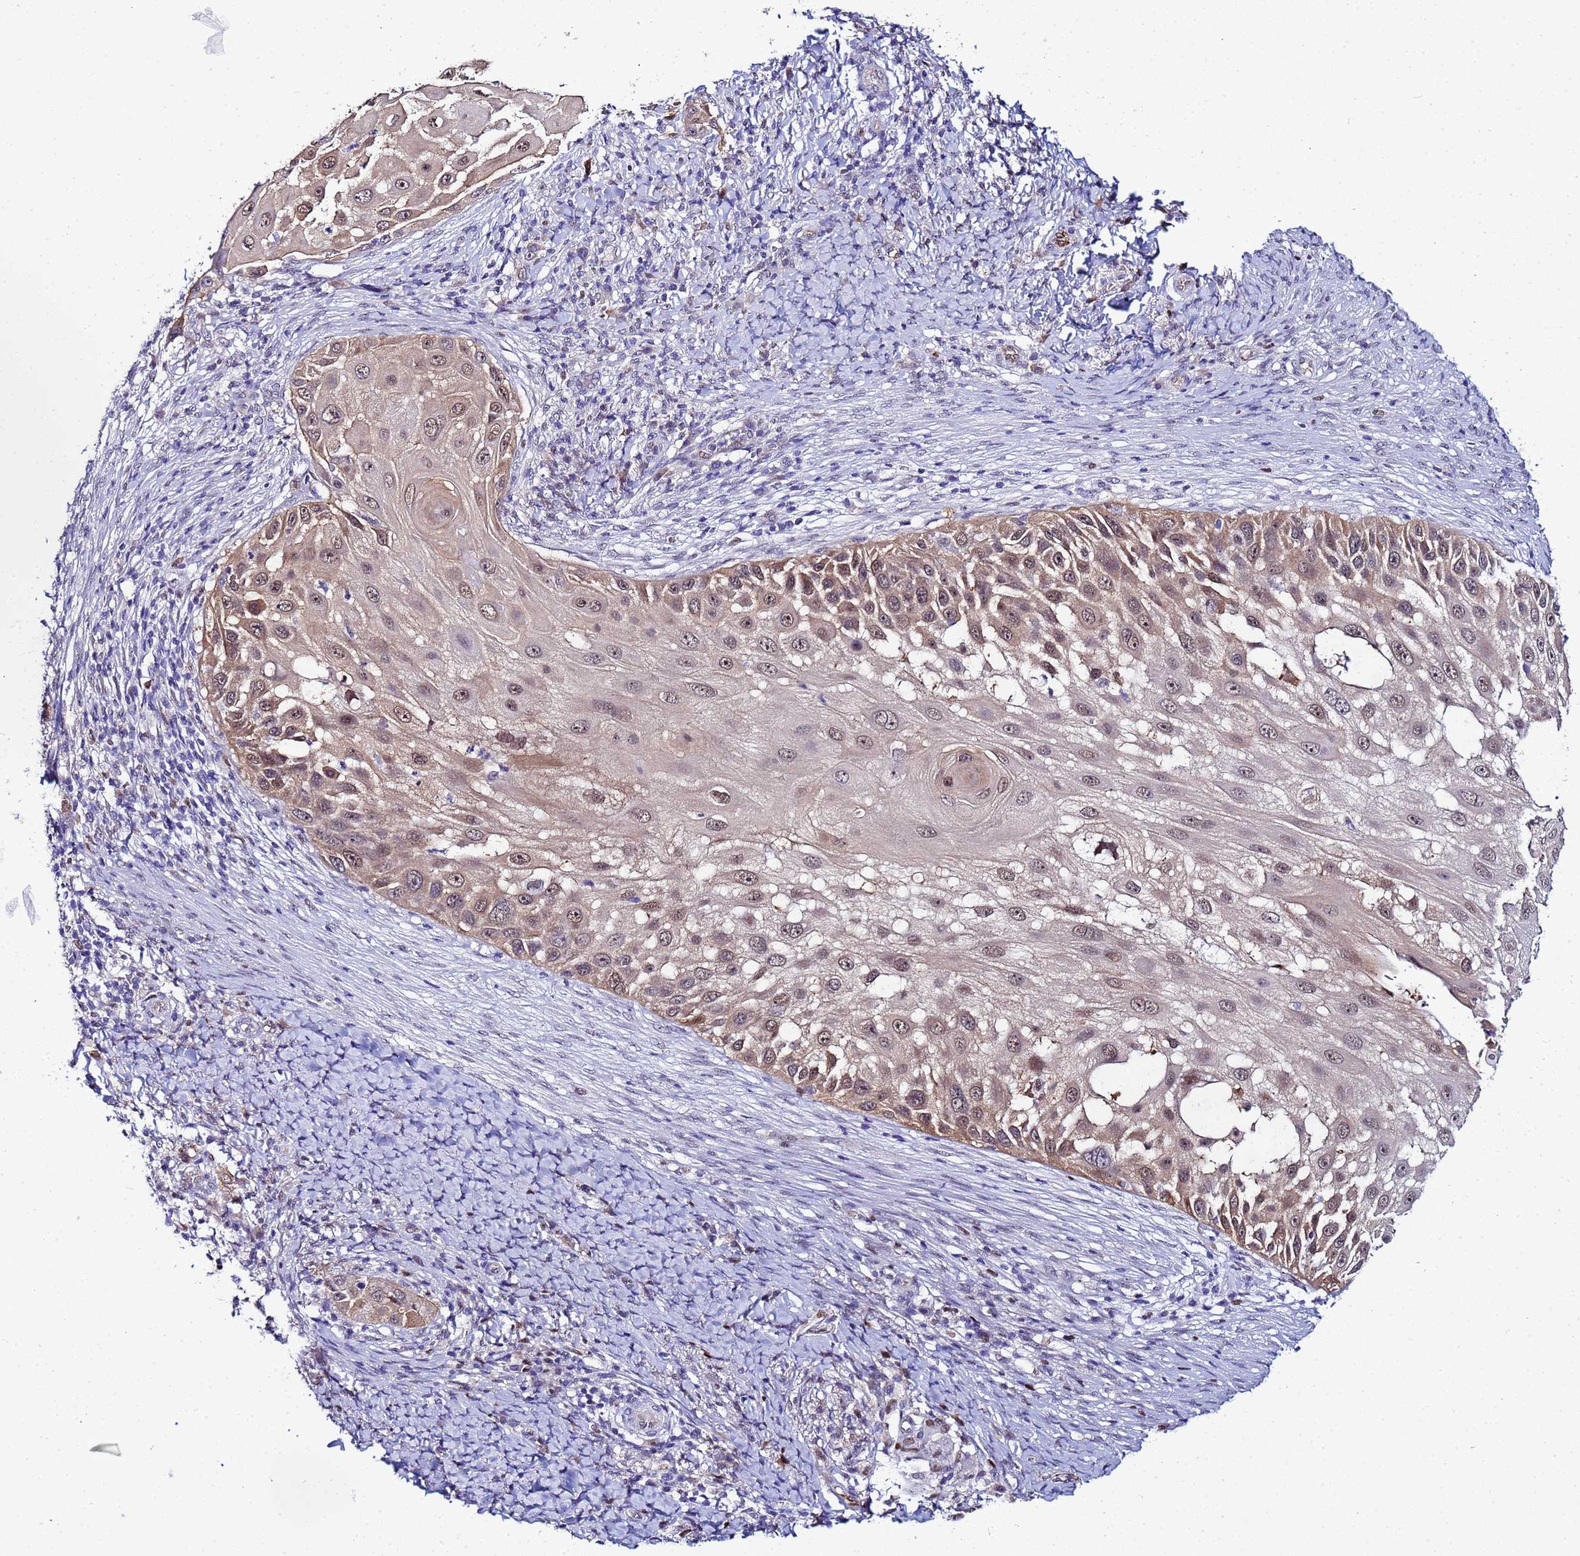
{"staining": {"intensity": "moderate", "quantity": "25%-75%", "location": "cytoplasmic/membranous,nuclear"}, "tissue": "skin cancer", "cell_type": "Tumor cells", "image_type": "cancer", "snomed": [{"axis": "morphology", "description": "Squamous cell carcinoma, NOS"}, {"axis": "topography", "description": "Skin"}], "caption": "This image displays immunohistochemistry staining of human skin squamous cell carcinoma, with medium moderate cytoplasmic/membranous and nuclear expression in about 25%-75% of tumor cells.", "gene": "SLC25A37", "patient": {"sex": "female", "age": 44}}